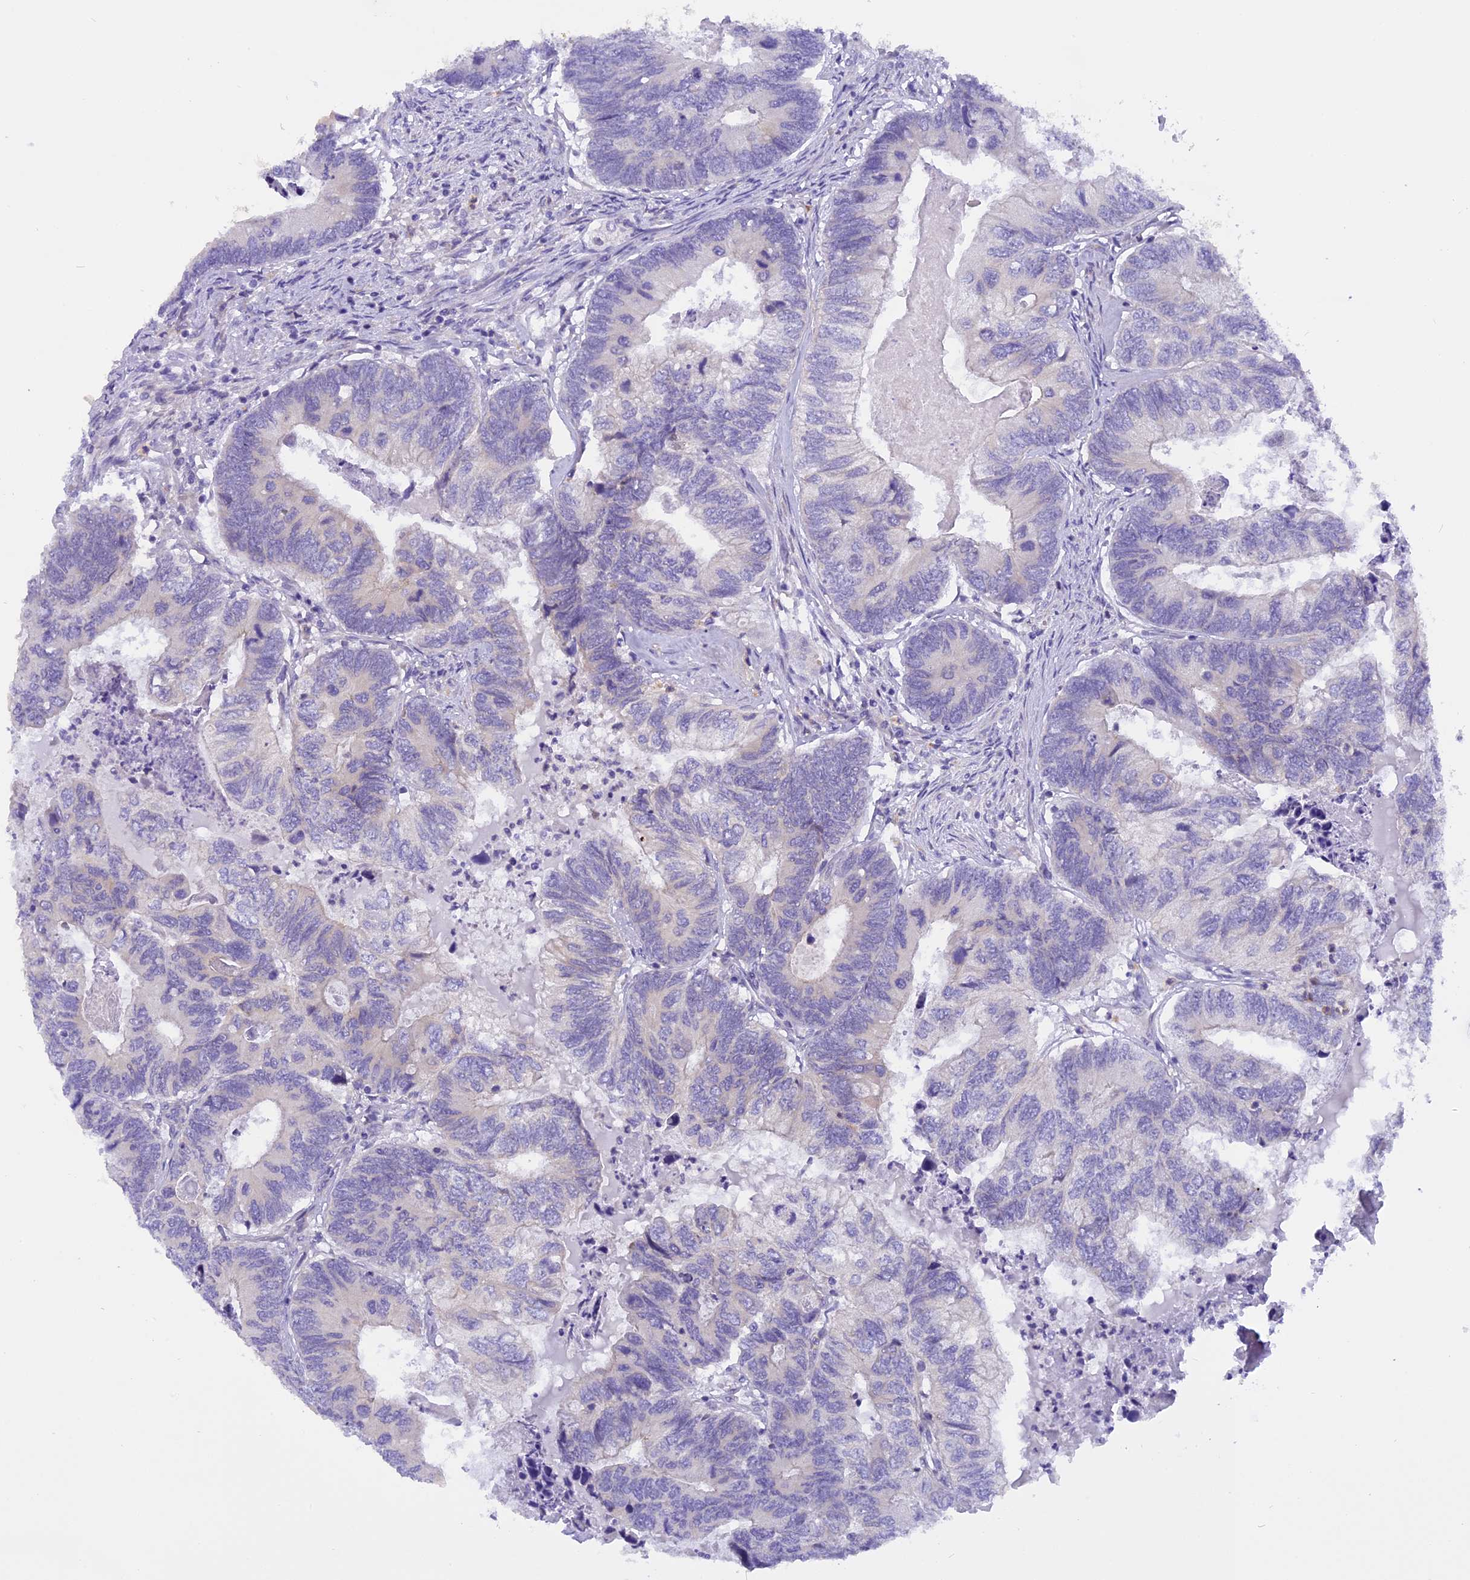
{"staining": {"intensity": "negative", "quantity": "none", "location": "none"}, "tissue": "colorectal cancer", "cell_type": "Tumor cells", "image_type": "cancer", "snomed": [{"axis": "morphology", "description": "Adenocarcinoma, NOS"}, {"axis": "topography", "description": "Colon"}], "caption": "DAB (3,3'-diaminobenzidine) immunohistochemical staining of colorectal adenocarcinoma reveals no significant positivity in tumor cells.", "gene": "TRIM3", "patient": {"sex": "female", "age": 67}}